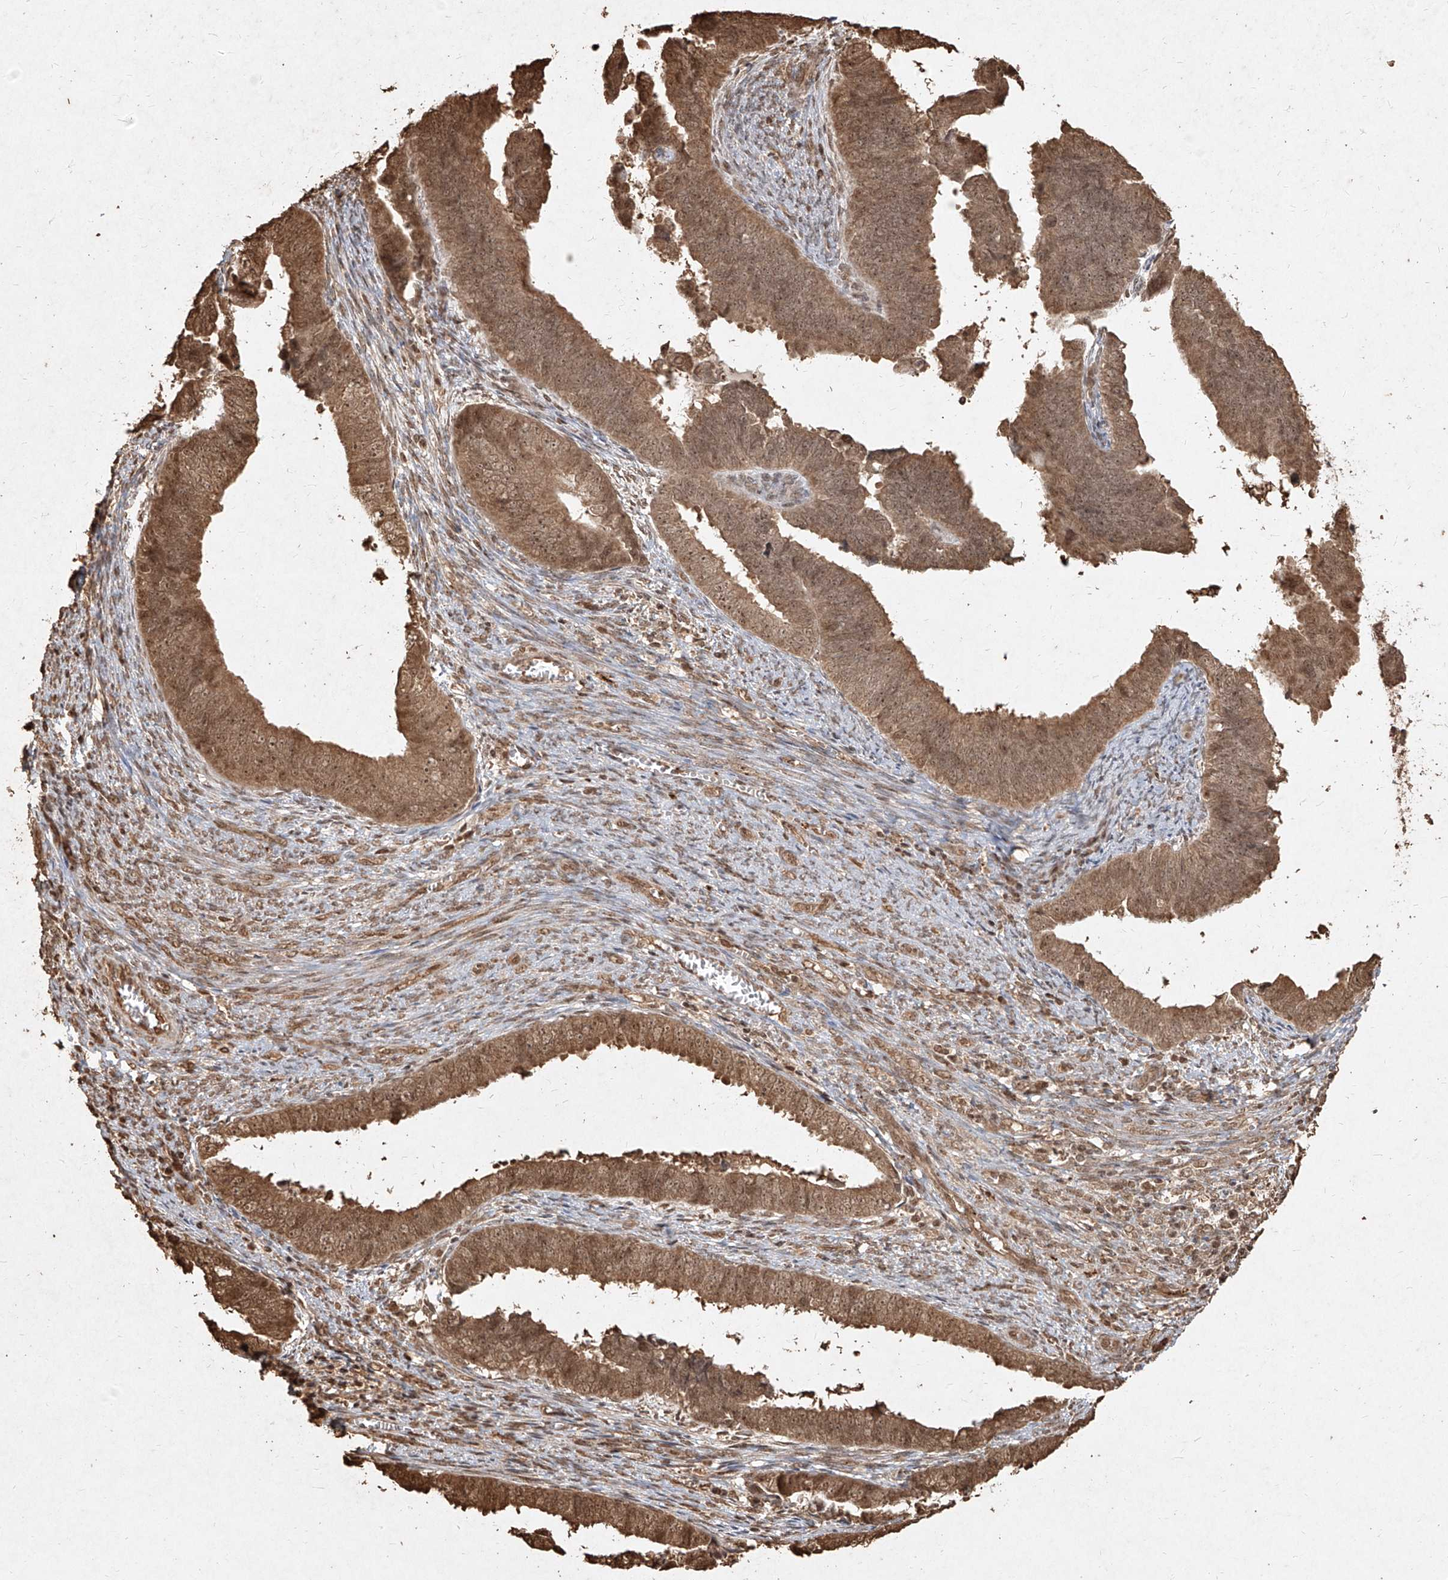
{"staining": {"intensity": "moderate", "quantity": ">75%", "location": "cytoplasmic/membranous,nuclear"}, "tissue": "endometrial cancer", "cell_type": "Tumor cells", "image_type": "cancer", "snomed": [{"axis": "morphology", "description": "Adenocarcinoma, NOS"}, {"axis": "topography", "description": "Endometrium"}], "caption": "Endometrial cancer (adenocarcinoma) was stained to show a protein in brown. There is medium levels of moderate cytoplasmic/membranous and nuclear staining in approximately >75% of tumor cells.", "gene": "UBE2K", "patient": {"sex": "female", "age": 75}}